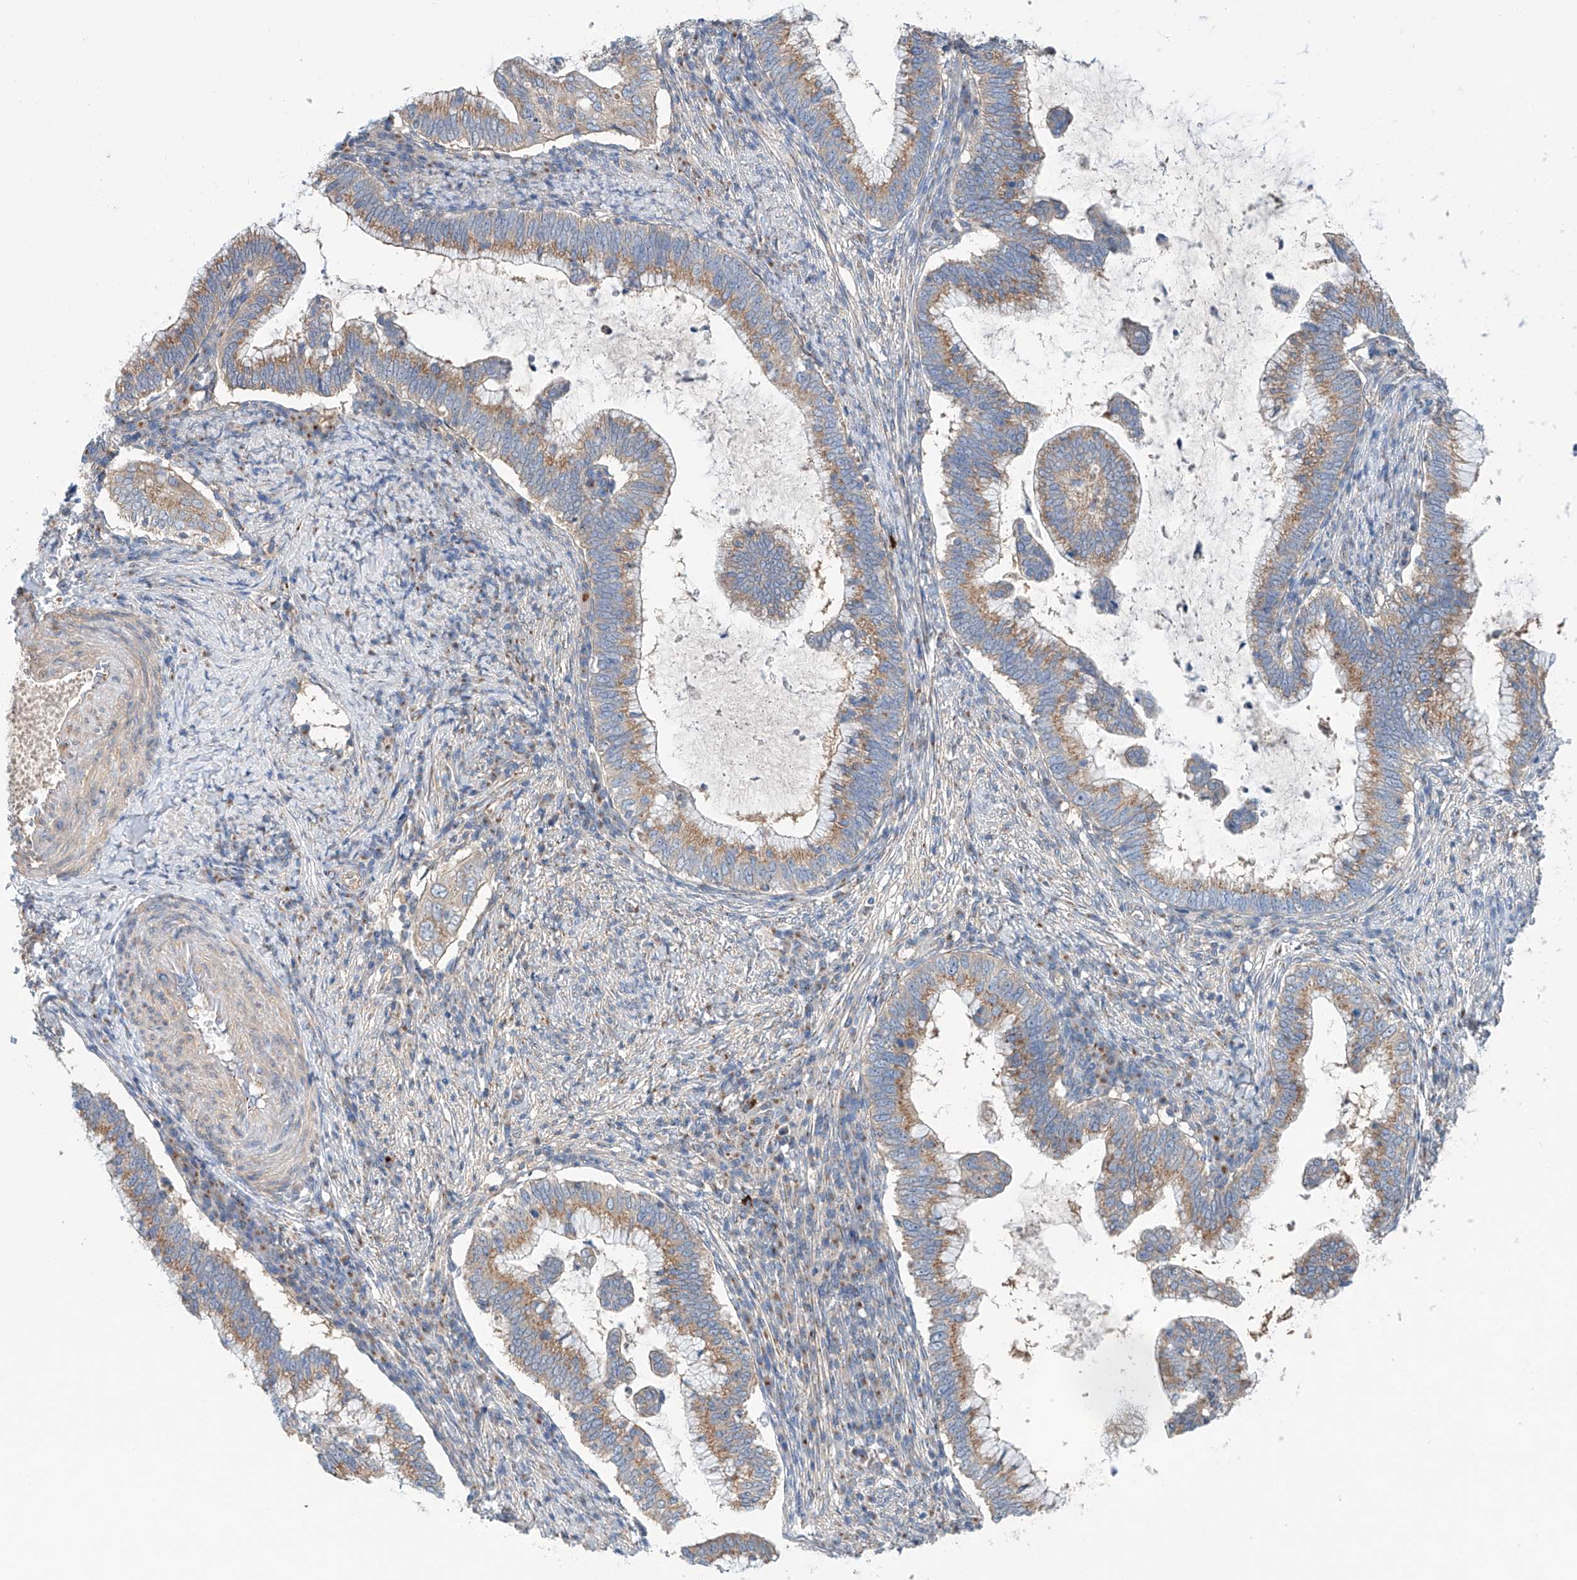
{"staining": {"intensity": "moderate", "quantity": ">75%", "location": "cytoplasmic/membranous"}, "tissue": "cervical cancer", "cell_type": "Tumor cells", "image_type": "cancer", "snomed": [{"axis": "morphology", "description": "Adenocarcinoma, NOS"}, {"axis": "topography", "description": "Cervix"}], "caption": "Human adenocarcinoma (cervical) stained for a protein (brown) reveals moderate cytoplasmic/membranous positive expression in approximately >75% of tumor cells.", "gene": "SLC22A7", "patient": {"sex": "female", "age": 36}}